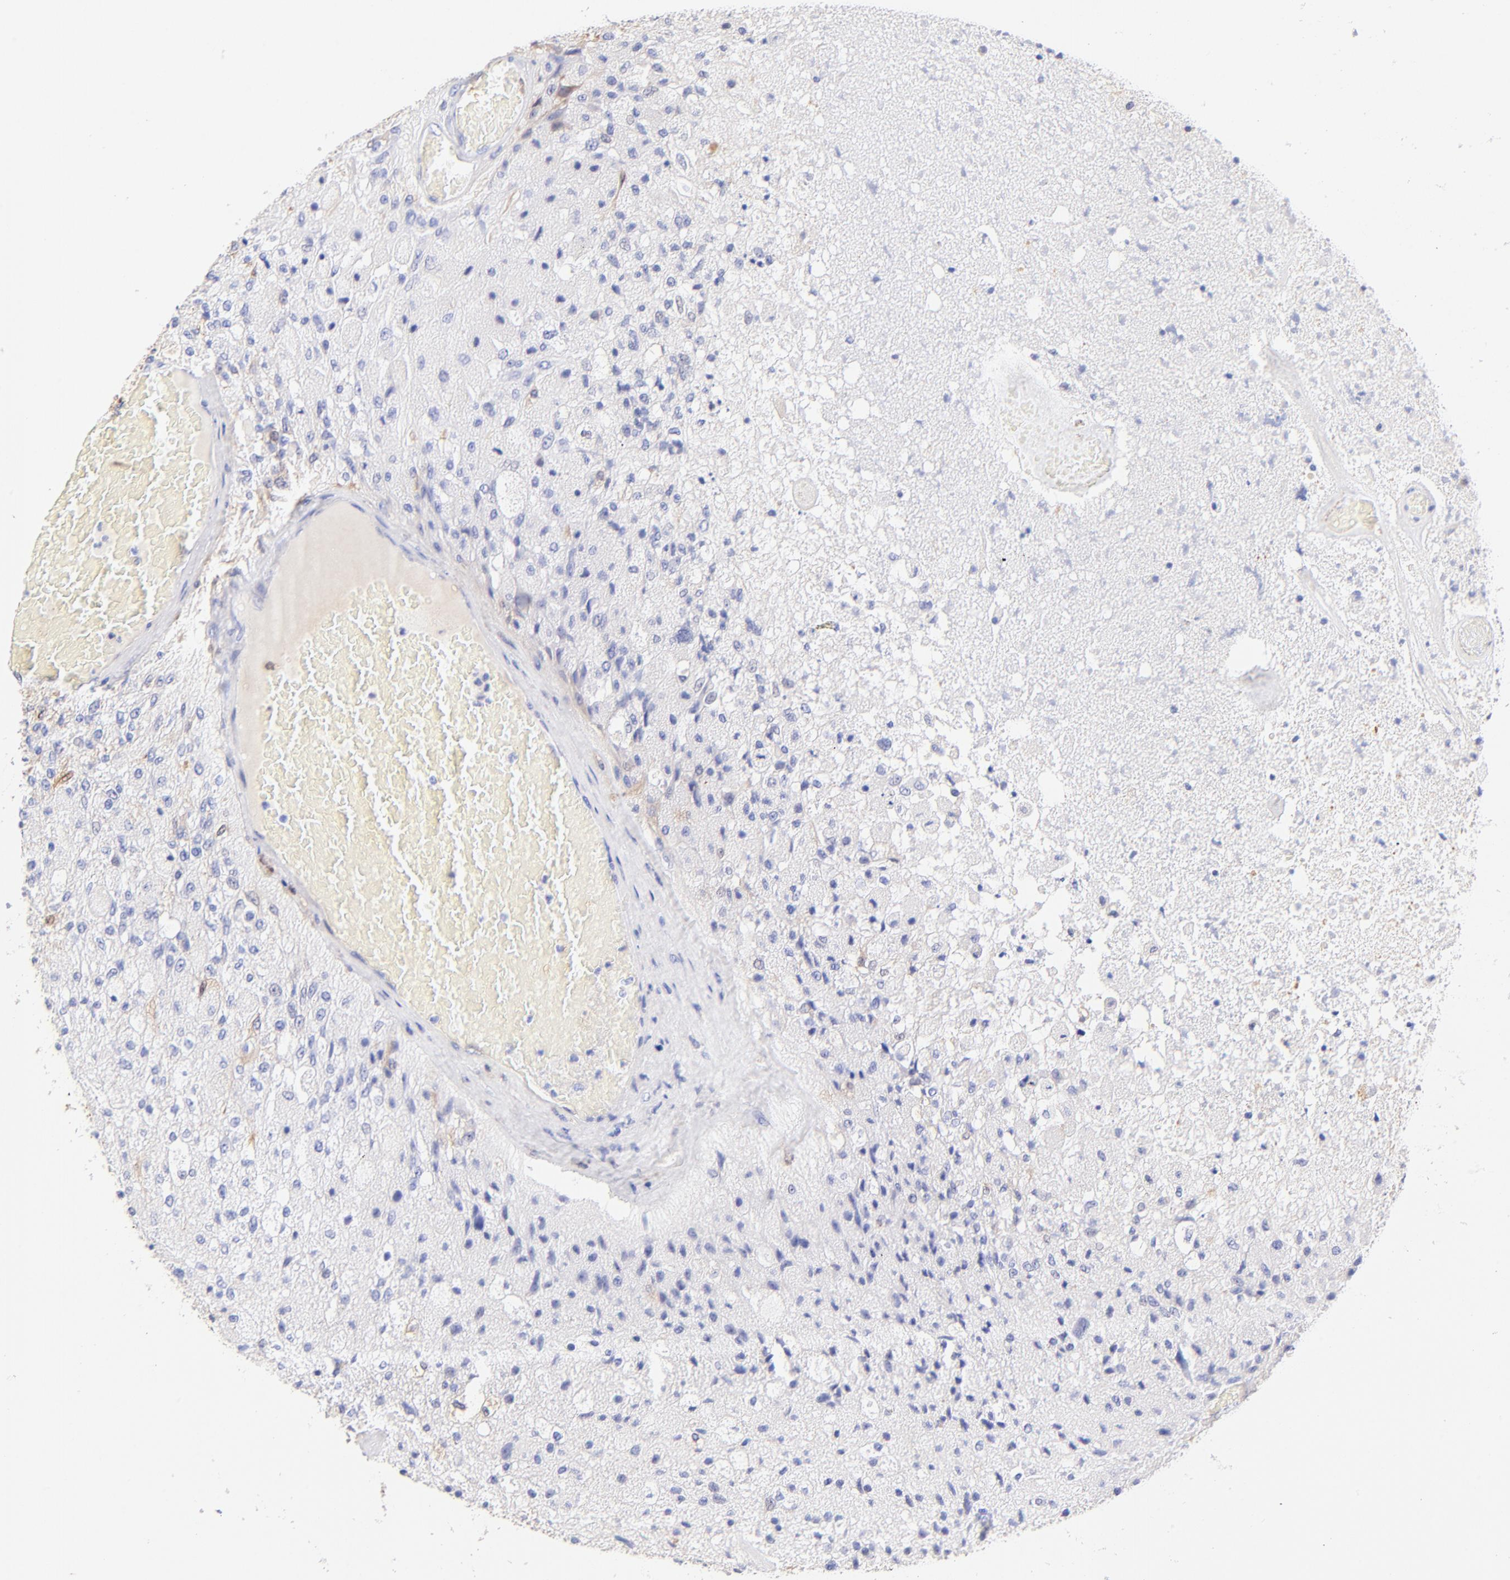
{"staining": {"intensity": "negative", "quantity": "none", "location": "none"}, "tissue": "glioma", "cell_type": "Tumor cells", "image_type": "cancer", "snomed": [{"axis": "morphology", "description": "Normal tissue, NOS"}, {"axis": "morphology", "description": "Glioma, malignant, High grade"}, {"axis": "topography", "description": "Cerebral cortex"}], "caption": "Immunohistochemistry image of neoplastic tissue: human malignant glioma (high-grade) stained with DAB (3,3'-diaminobenzidine) reveals no significant protein positivity in tumor cells.", "gene": "ALDH1A1", "patient": {"sex": "male", "age": 77}}